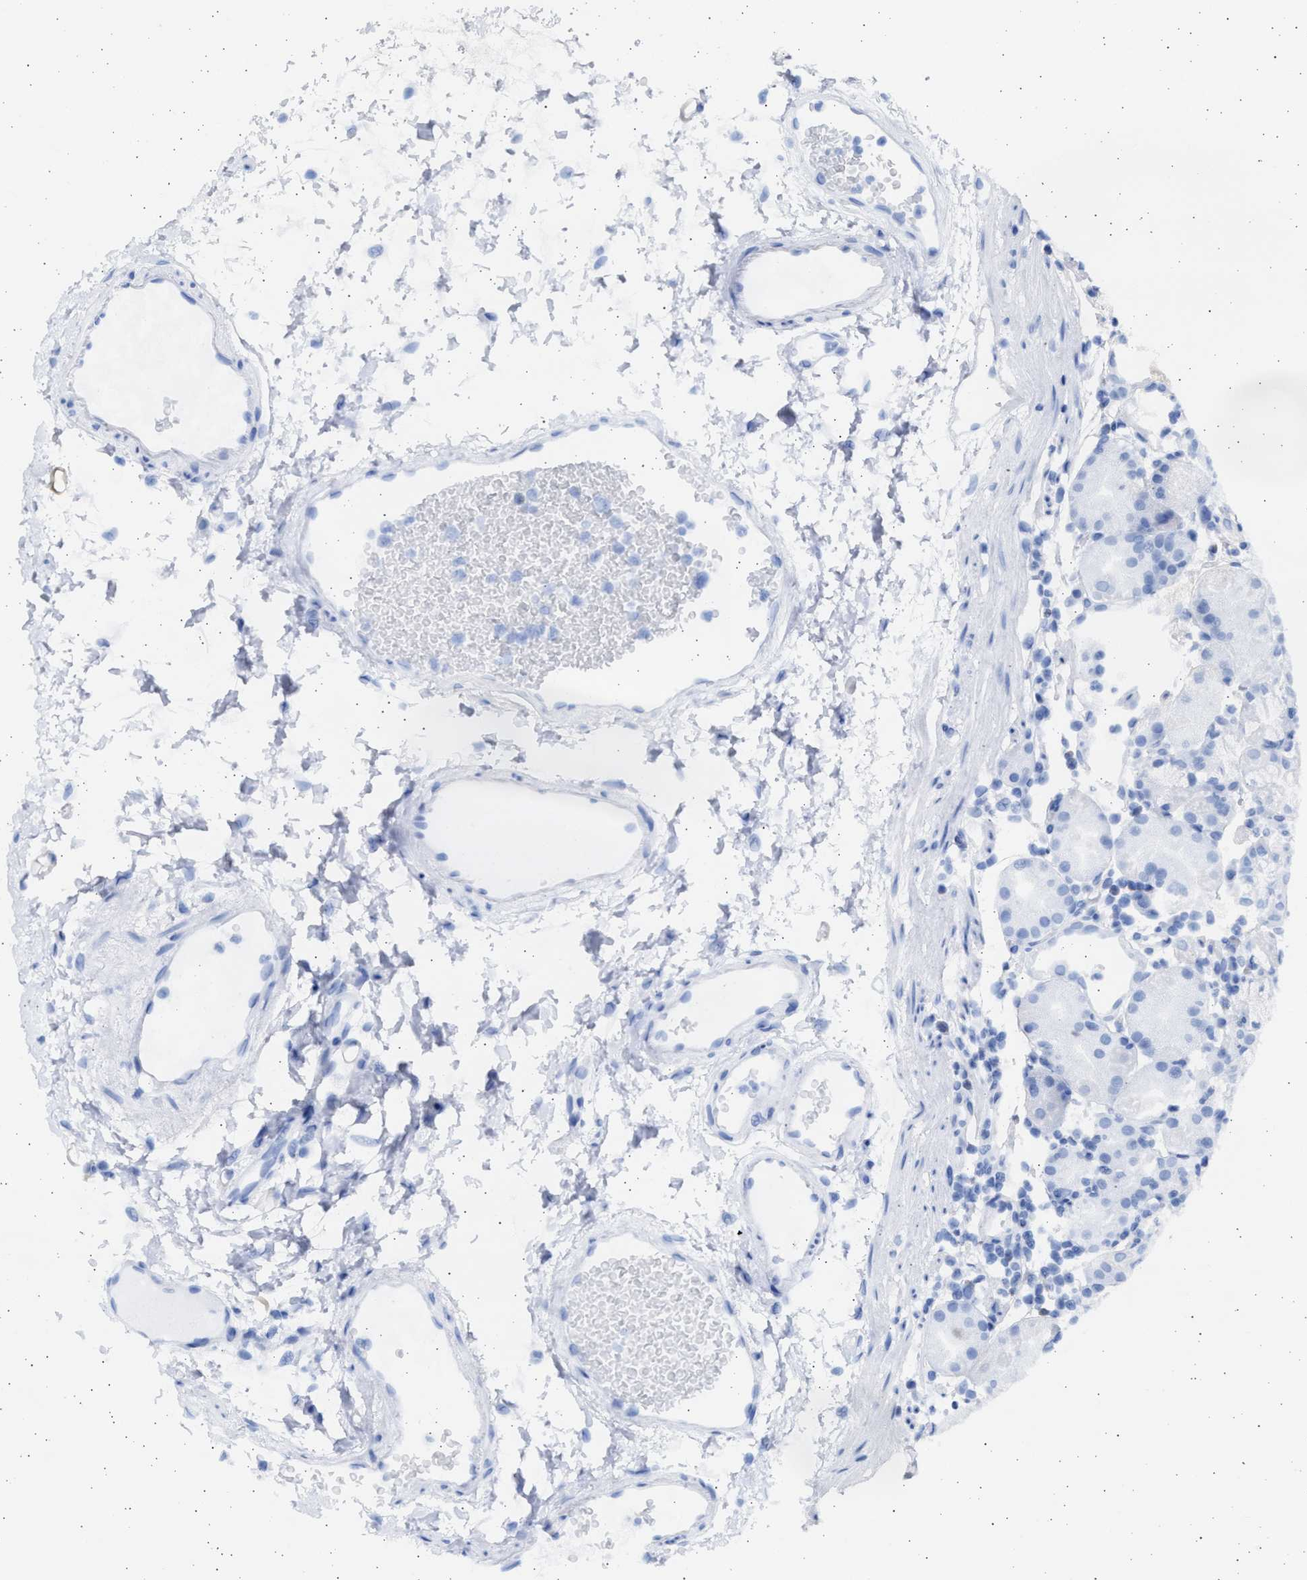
{"staining": {"intensity": "negative", "quantity": "none", "location": "none"}, "tissue": "stomach", "cell_type": "Glandular cells", "image_type": "normal", "snomed": [{"axis": "morphology", "description": "Normal tissue, NOS"}, {"axis": "topography", "description": "Stomach"}, {"axis": "topography", "description": "Stomach, lower"}], "caption": "Photomicrograph shows no significant protein staining in glandular cells of unremarkable stomach. Nuclei are stained in blue.", "gene": "ALDOC", "patient": {"sex": "female", "age": 75}}